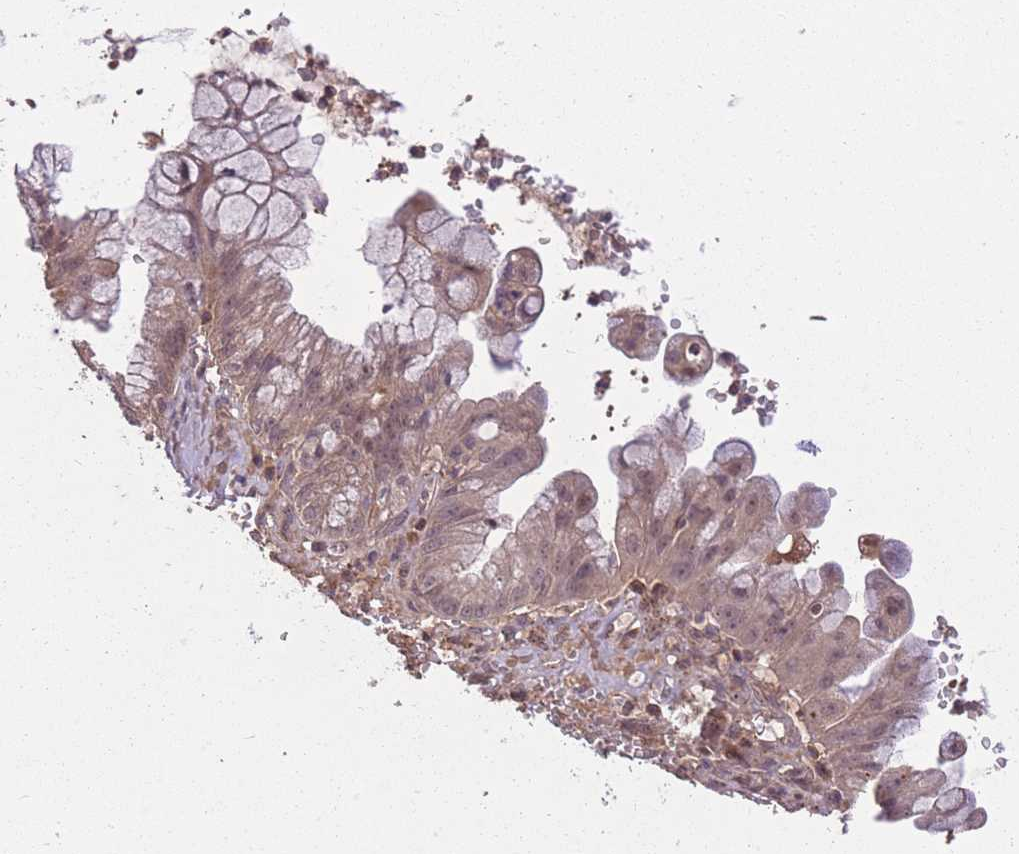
{"staining": {"intensity": "moderate", "quantity": ">75%", "location": "cytoplasmic/membranous,nuclear"}, "tissue": "ovarian cancer", "cell_type": "Tumor cells", "image_type": "cancer", "snomed": [{"axis": "morphology", "description": "Cystadenocarcinoma, mucinous, NOS"}, {"axis": "topography", "description": "Ovary"}], "caption": "The micrograph demonstrates immunohistochemical staining of ovarian cancer (mucinous cystadenocarcinoma). There is moderate cytoplasmic/membranous and nuclear expression is identified in about >75% of tumor cells.", "gene": "POLR3F", "patient": {"sex": "female", "age": 70}}